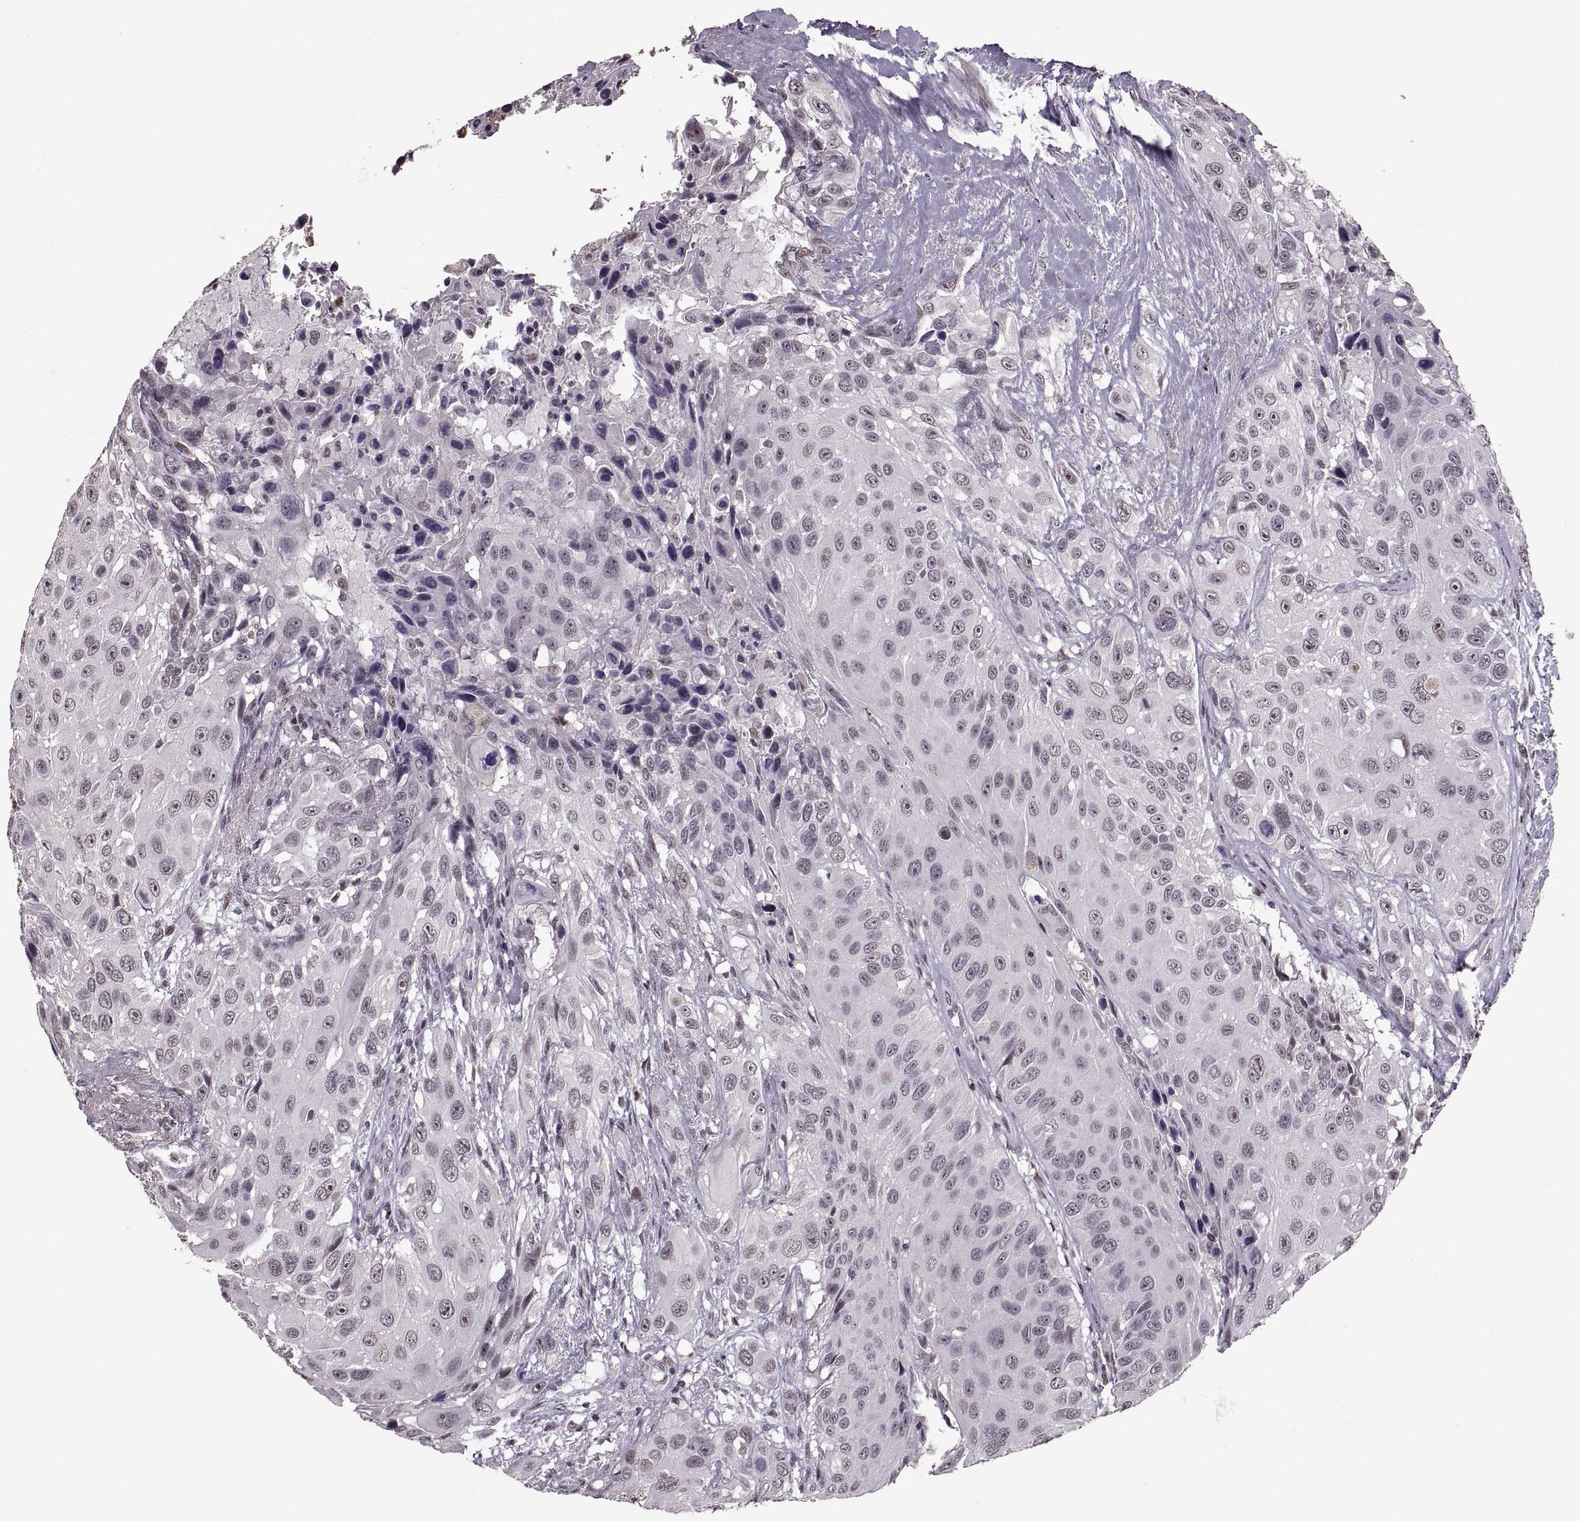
{"staining": {"intensity": "negative", "quantity": "none", "location": "none"}, "tissue": "urothelial cancer", "cell_type": "Tumor cells", "image_type": "cancer", "snomed": [{"axis": "morphology", "description": "Urothelial carcinoma, NOS"}, {"axis": "topography", "description": "Urinary bladder"}], "caption": "This photomicrograph is of urothelial cancer stained with immunohistochemistry to label a protein in brown with the nuclei are counter-stained blue. There is no expression in tumor cells. Brightfield microscopy of IHC stained with DAB (brown) and hematoxylin (blue), captured at high magnification.", "gene": "PALS1", "patient": {"sex": "male", "age": 55}}